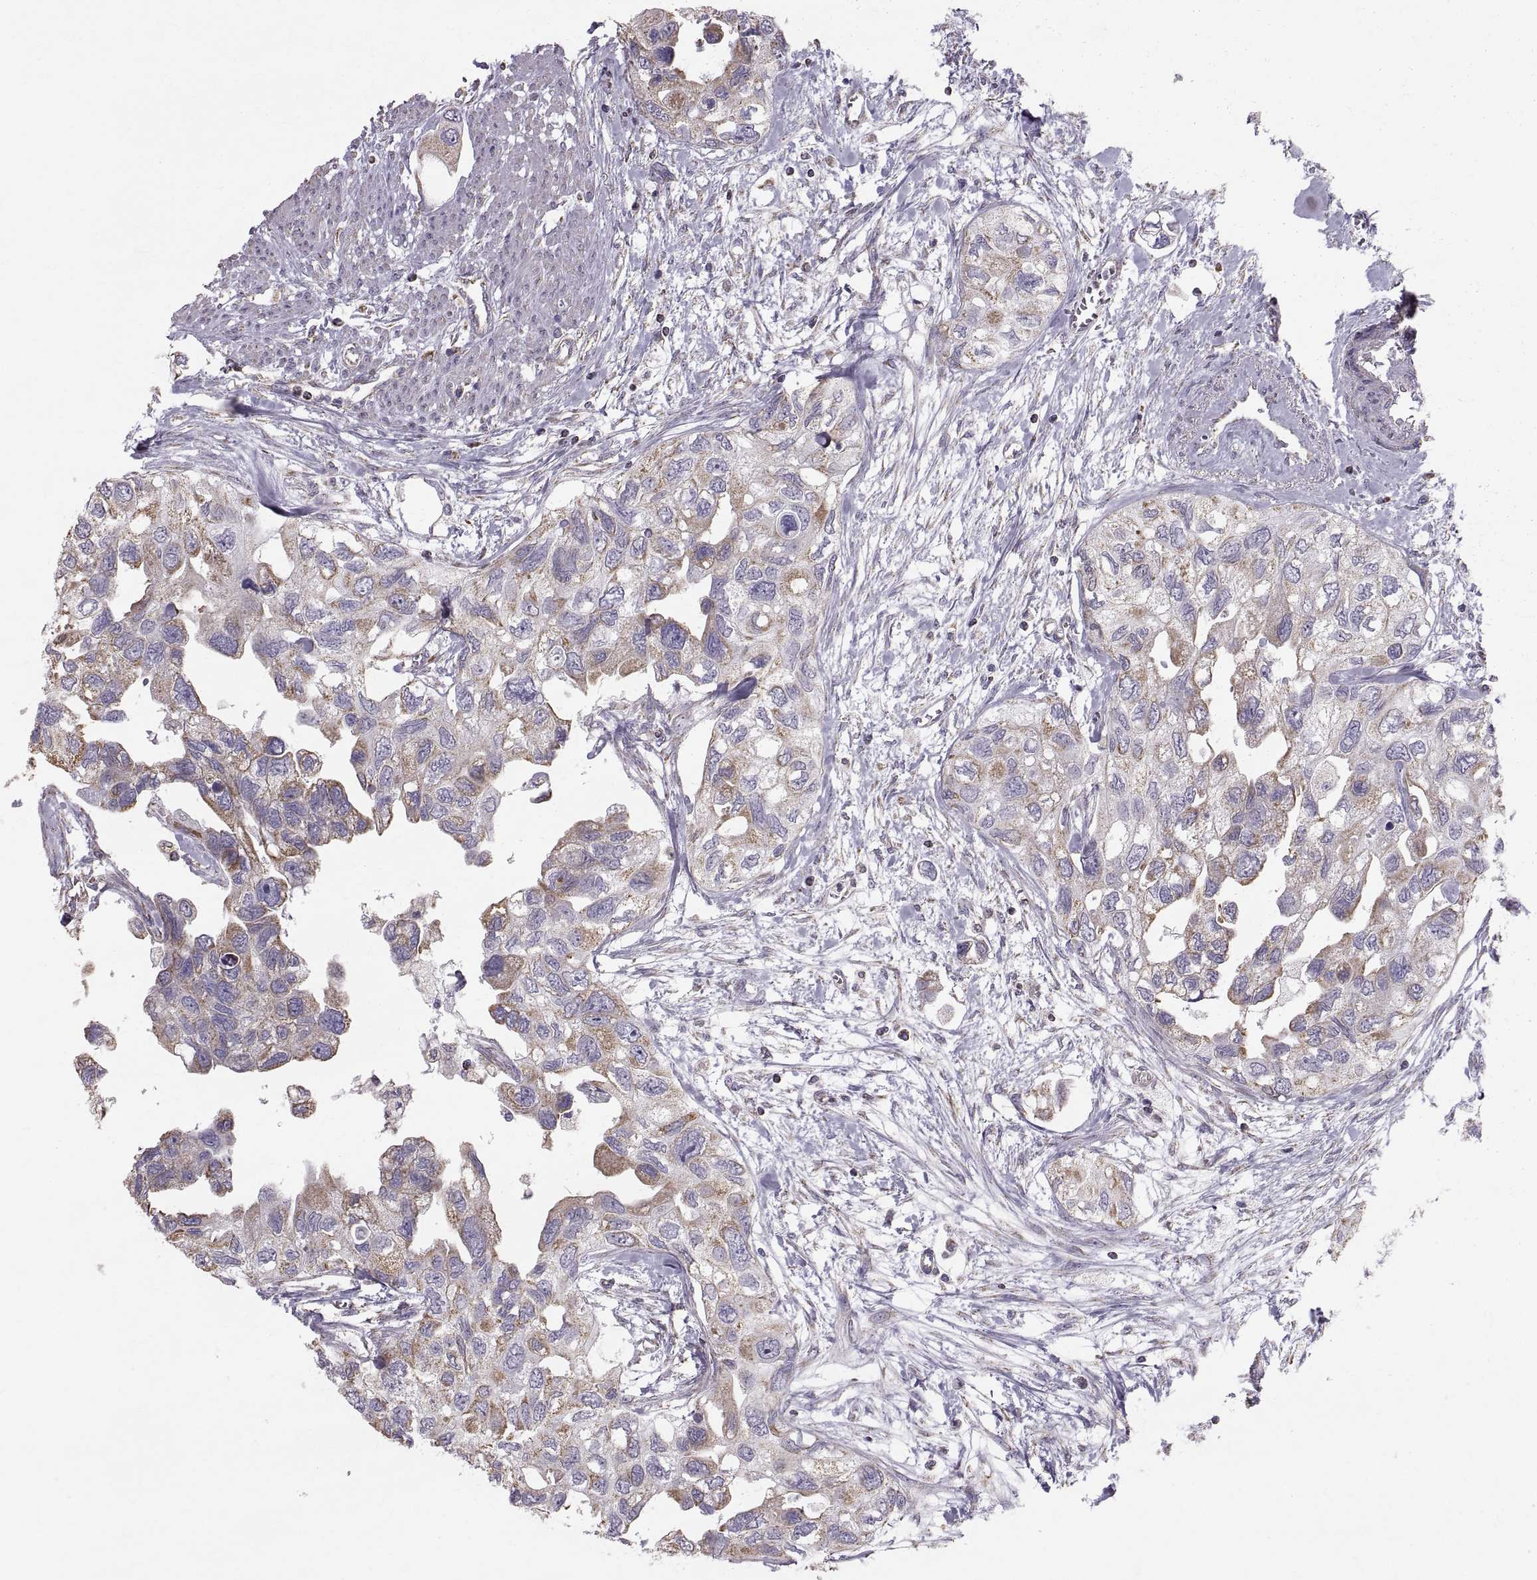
{"staining": {"intensity": "moderate", "quantity": "25%-75%", "location": "cytoplasmic/membranous"}, "tissue": "urothelial cancer", "cell_type": "Tumor cells", "image_type": "cancer", "snomed": [{"axis": "morphology", "description": "Urothelial carcinoma, High grade"}, {"axis": "topography", "description": "Urinary bladder"}], "caption": "Tumor cells reveal moderate cytoplasmic/membranous positivity in about 25%-75% of cells in urothelial cancer.", "gene": "STMND1", "patient": {"sex": "male", "age": 59}}